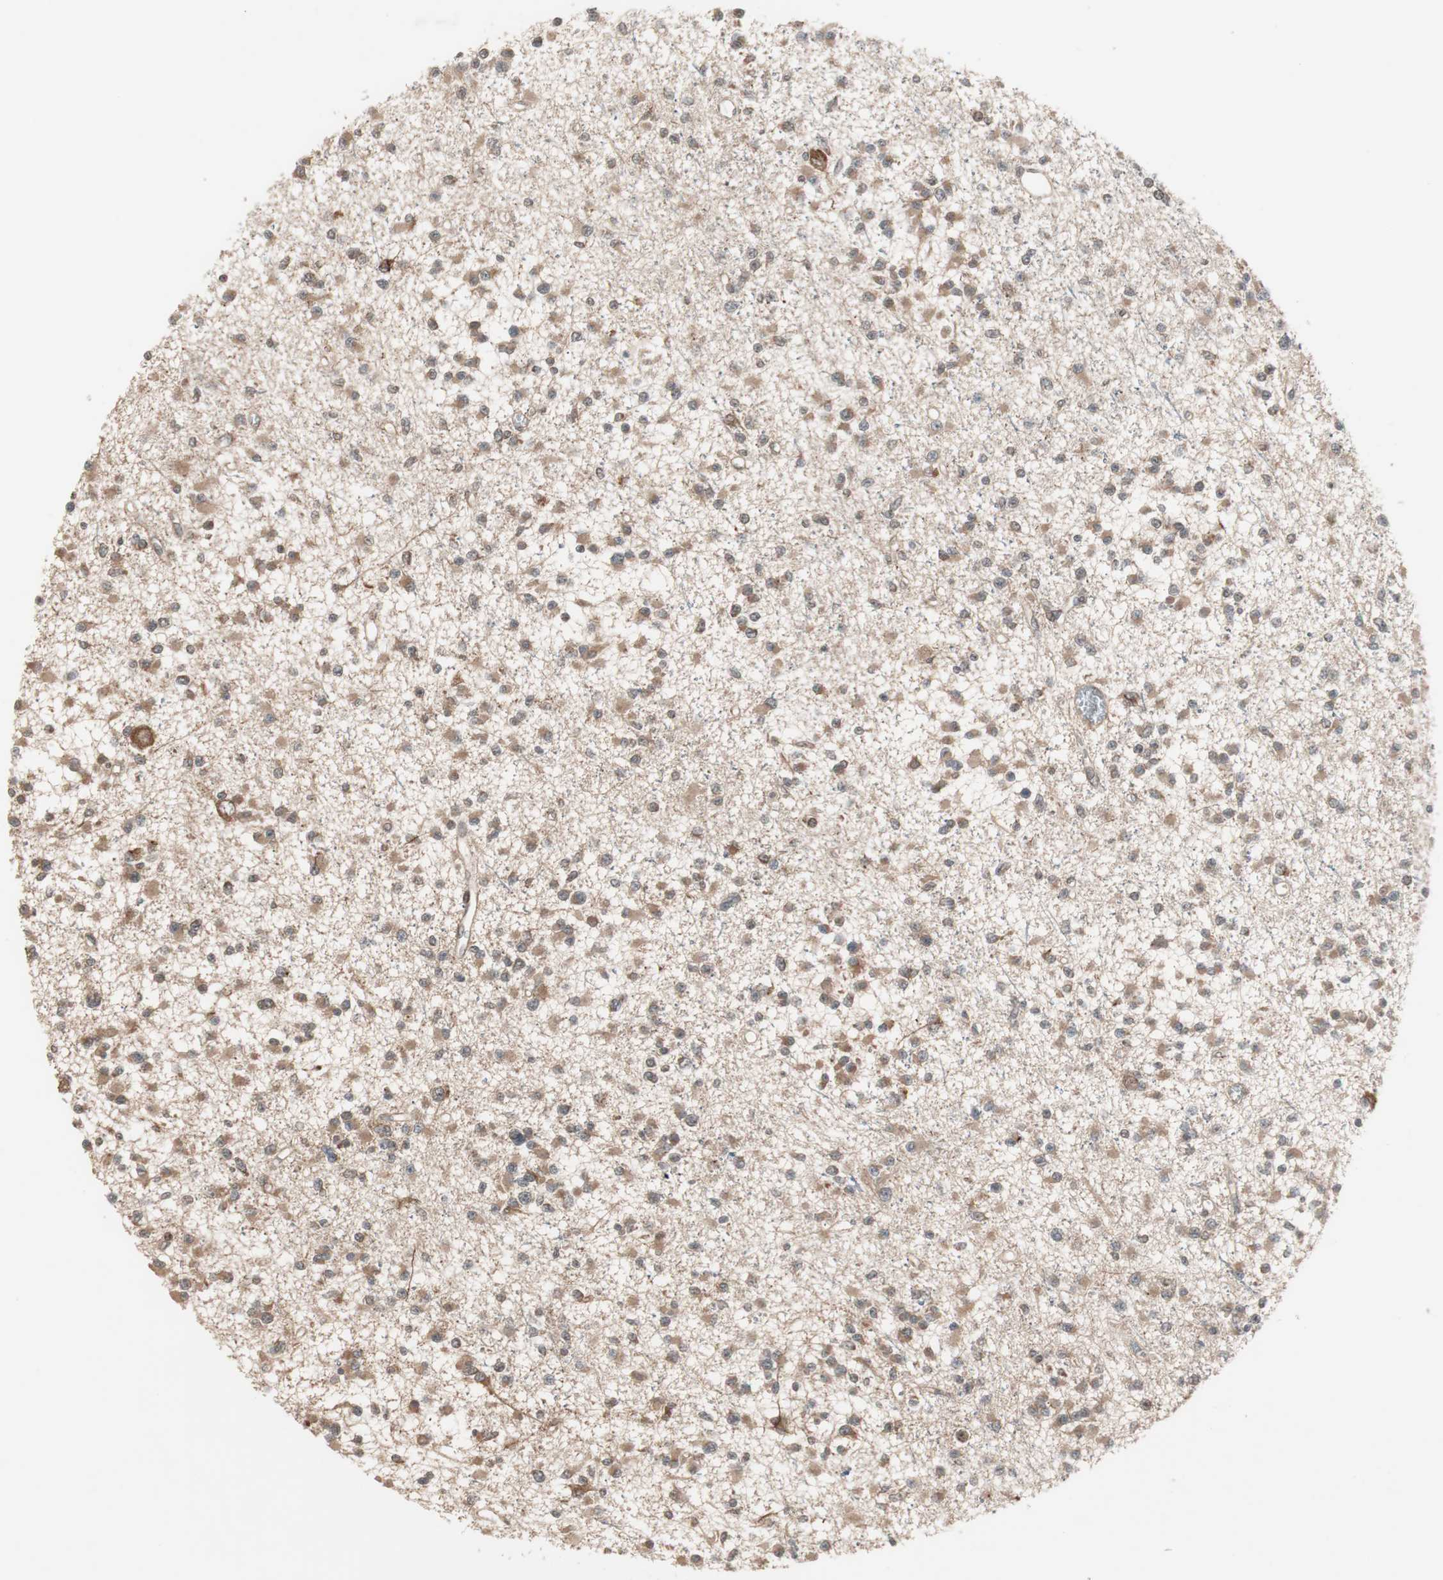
{"staining": {"intensity": "weak", "quantity": ">75%", "location": "cytoplasmic/membranous"}, "tissue": "glioma", "cell_type": "Tumor cells", "image_type": "cancer", "snomed": [{"axis": "morphology", "description": "Glioma, malignant, Low grade"}, {"axis": "topography", "description": "Brain"}], "caption": "Brown immunohistochemical staining in malignant glioma (low-grade) exhibits weak cytoplasmic/membranous positivity in about >75% of tumor cells. (DAB IHC, brown staining for protein, blue staining for nuclei).", "gene": "FBXO5", "patient": {"sex": "female", "age": 22}}